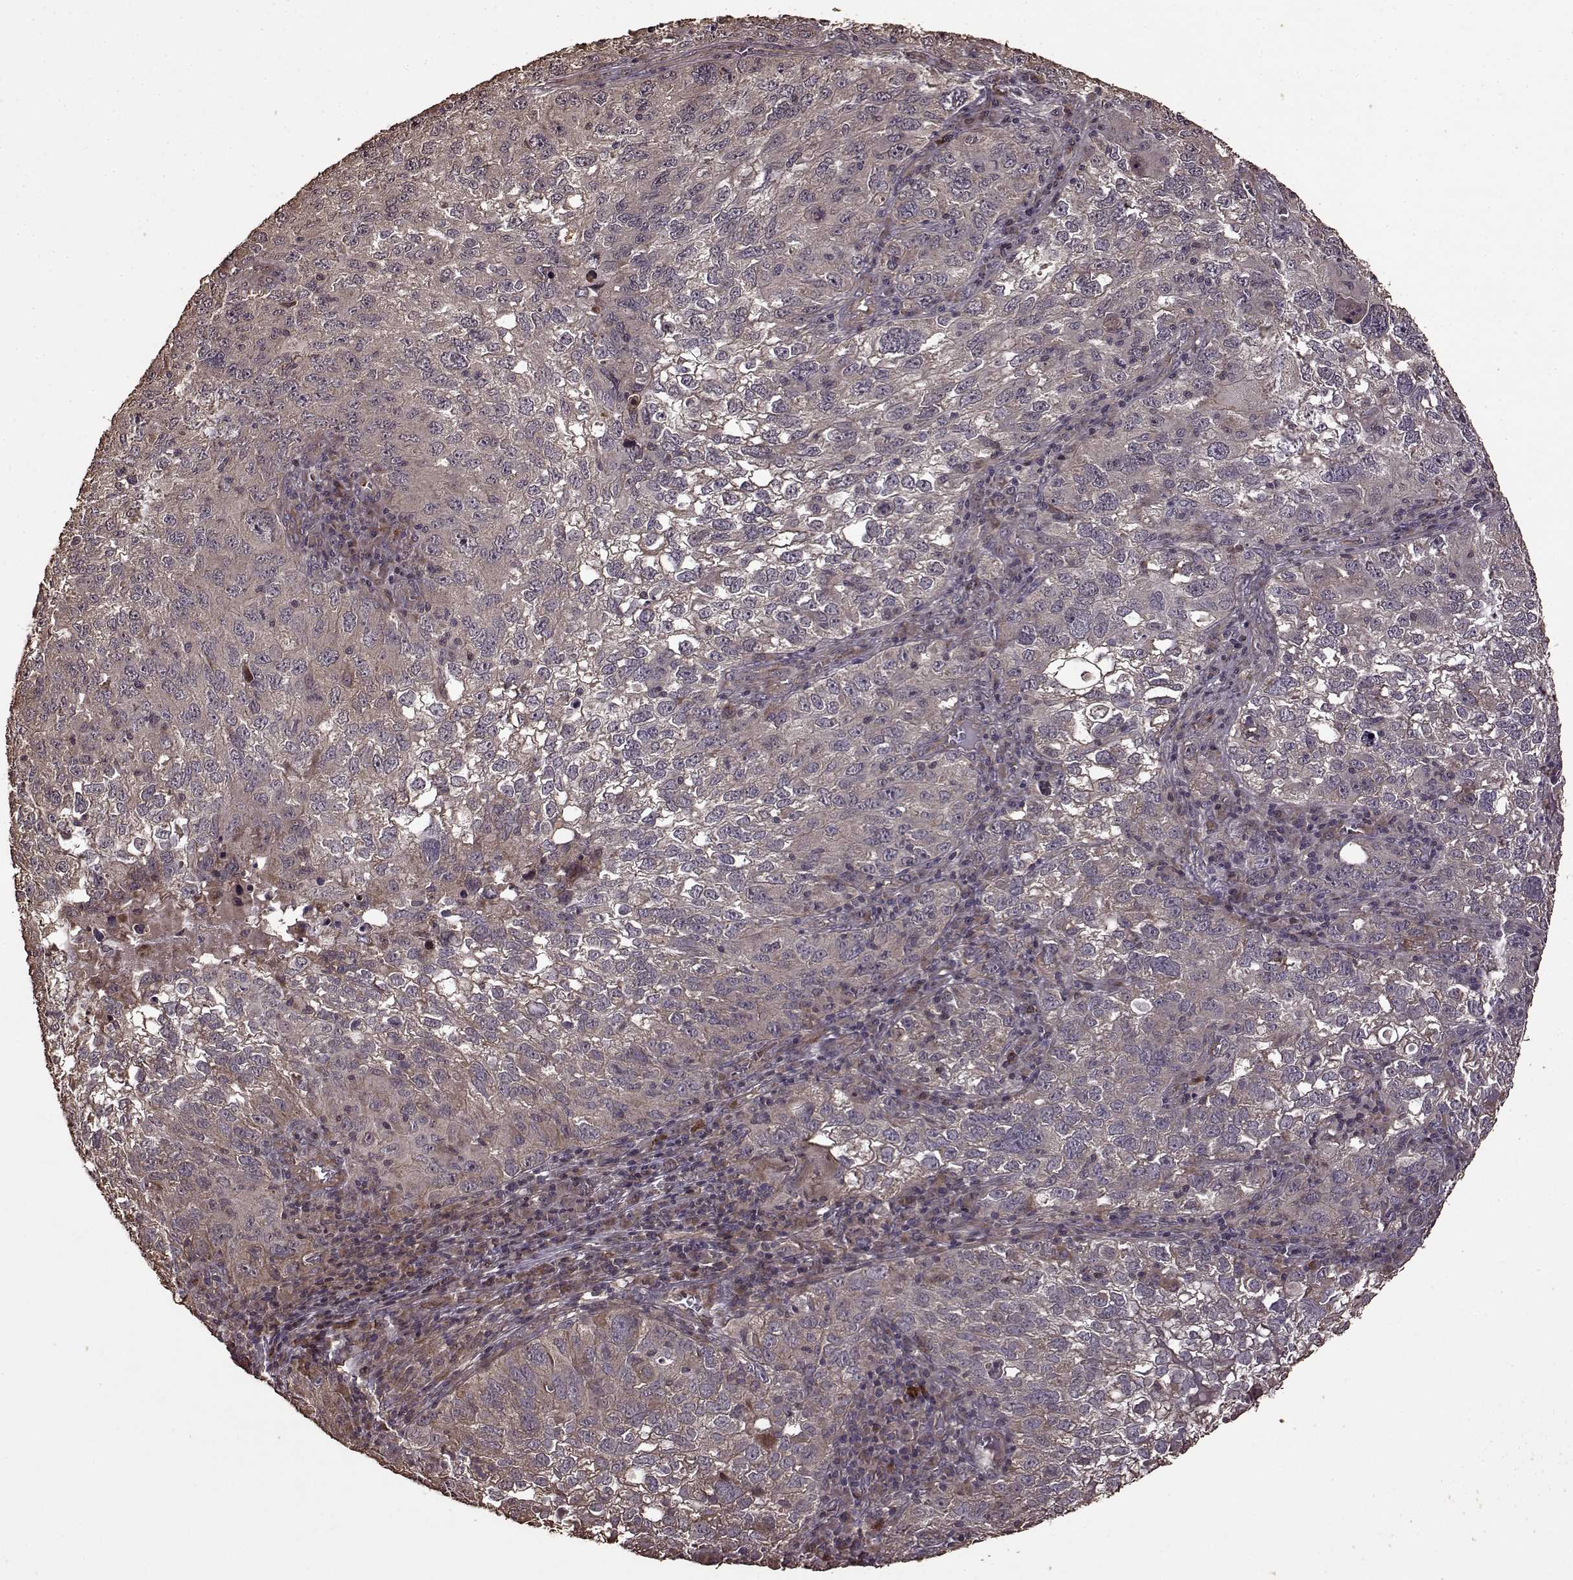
{"staining": {"intensity": "weak", "quantity": "<25%", "location": "cytoplasmic/membranous"}, "tissue": "cervical cancer", "cell_type": "Tumor cells", "image_type": "cancer", "snomed": [{"axis": "morphology", "description": "Squamous cell carcinoma, NOS"}, {"axis": "topography", "description": "Cervix"}], "caption": "Immunohistochemistry photomicrograph of human cervical cancer (squamous cell carcinoma) stained for a protein (brown), which exhibits no expression in tumor cells.", "gene": "FBXW11", "patient": {"sex": "female", "age": 55}}